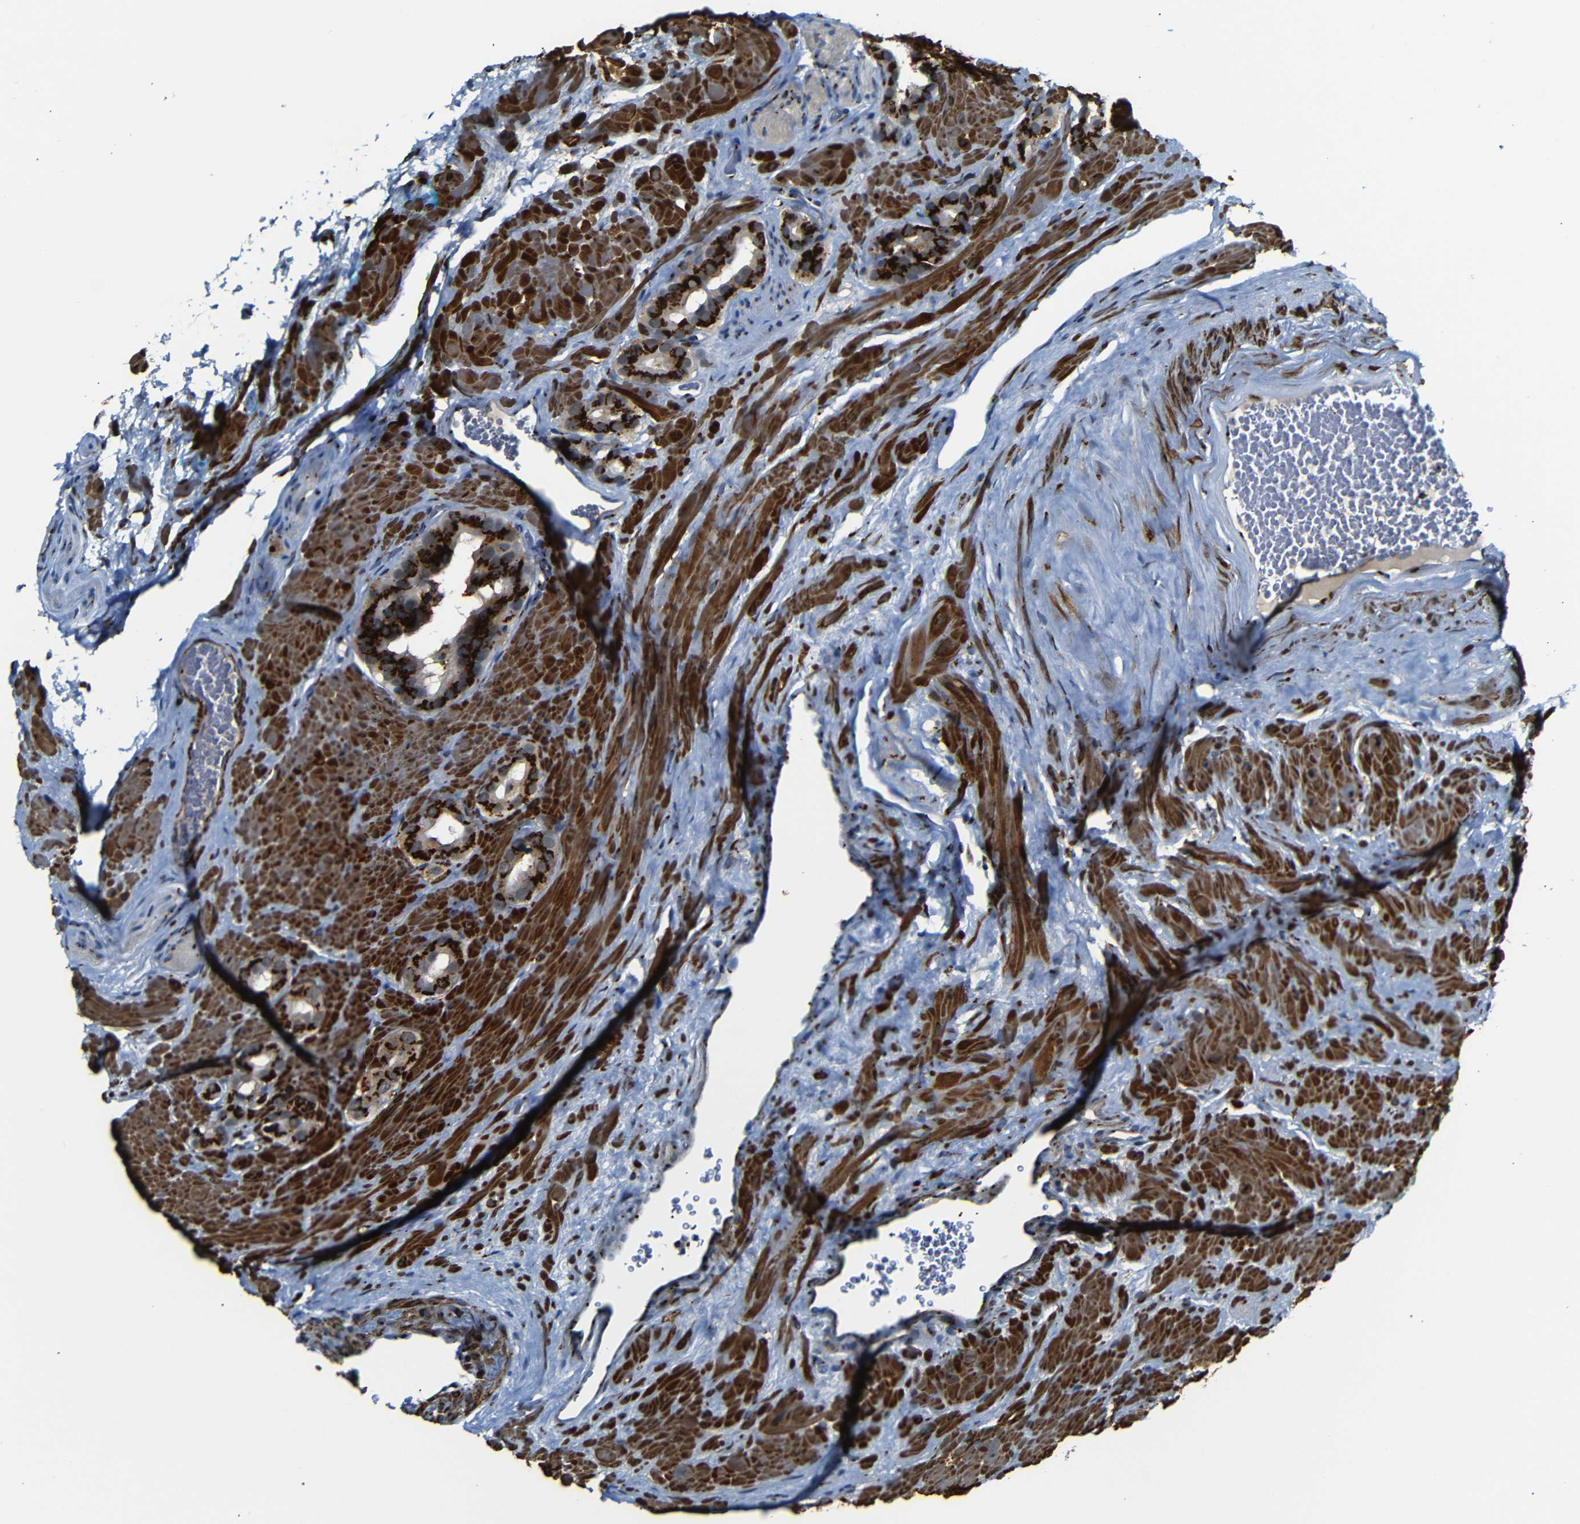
{"staining": {"intensity": "strong", "quantity": ">75%", "location": "cytoplasmic/membranous"}, "tissue": "prostate cancer", "cell_type": "Tumor cells", "image_type": "cancer", "snomed": [{"axis": "morphology", "description": "Adenocarcinoma, High grade"}, {"axis": "topography", "description": "Prostate"}], "caption": "Human adenocarcinoma (high-grade) (prostate) stained for a protein (brown) displays strong cytoplasmic/membranous positive positivity in approximately >75% of tumor cells.", "gene": "TGOLN2", "patient": {"sex": "male", "age": 64}}